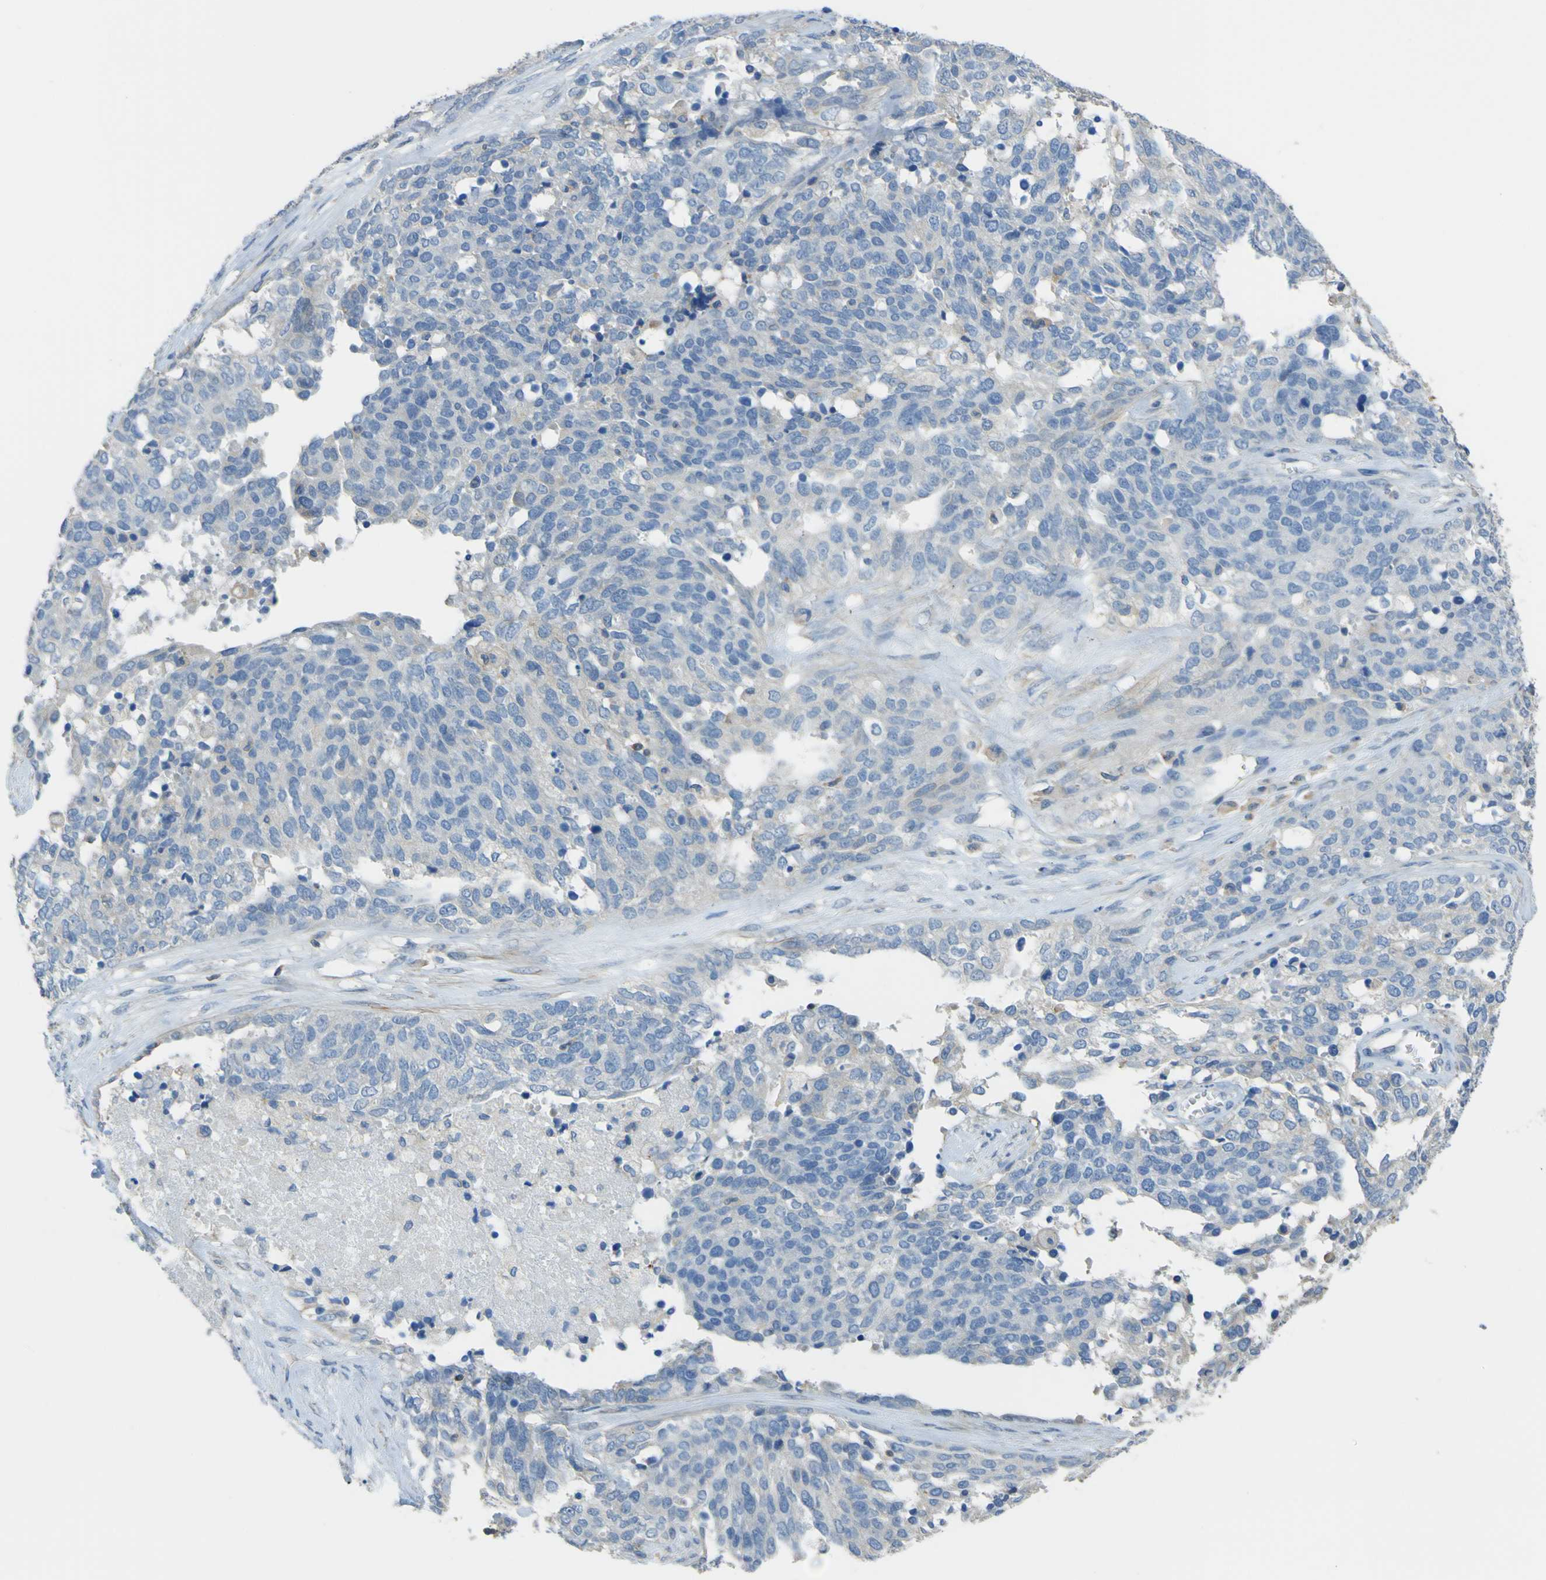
{"staining": {"intensity": "negative", "quantity": "none", "location": "none"}, "tissue": "ovarian cancer", "cell_type": "Tumor cells", "image_type": "cancer", "snomed": [{"axis": "morphology", "description": "Cystadenocarcinoma, serous, NOS"}, {"axis": "topography", "description": "Ovary"}], "caption": "DAB (3,3'-diaminobenzidine) immunohistochemical staining of ovarian cancer exhibits no significant staining in tumor cells.", "gene": "OGN", "patient": {"sex": "female", "age": 44}}